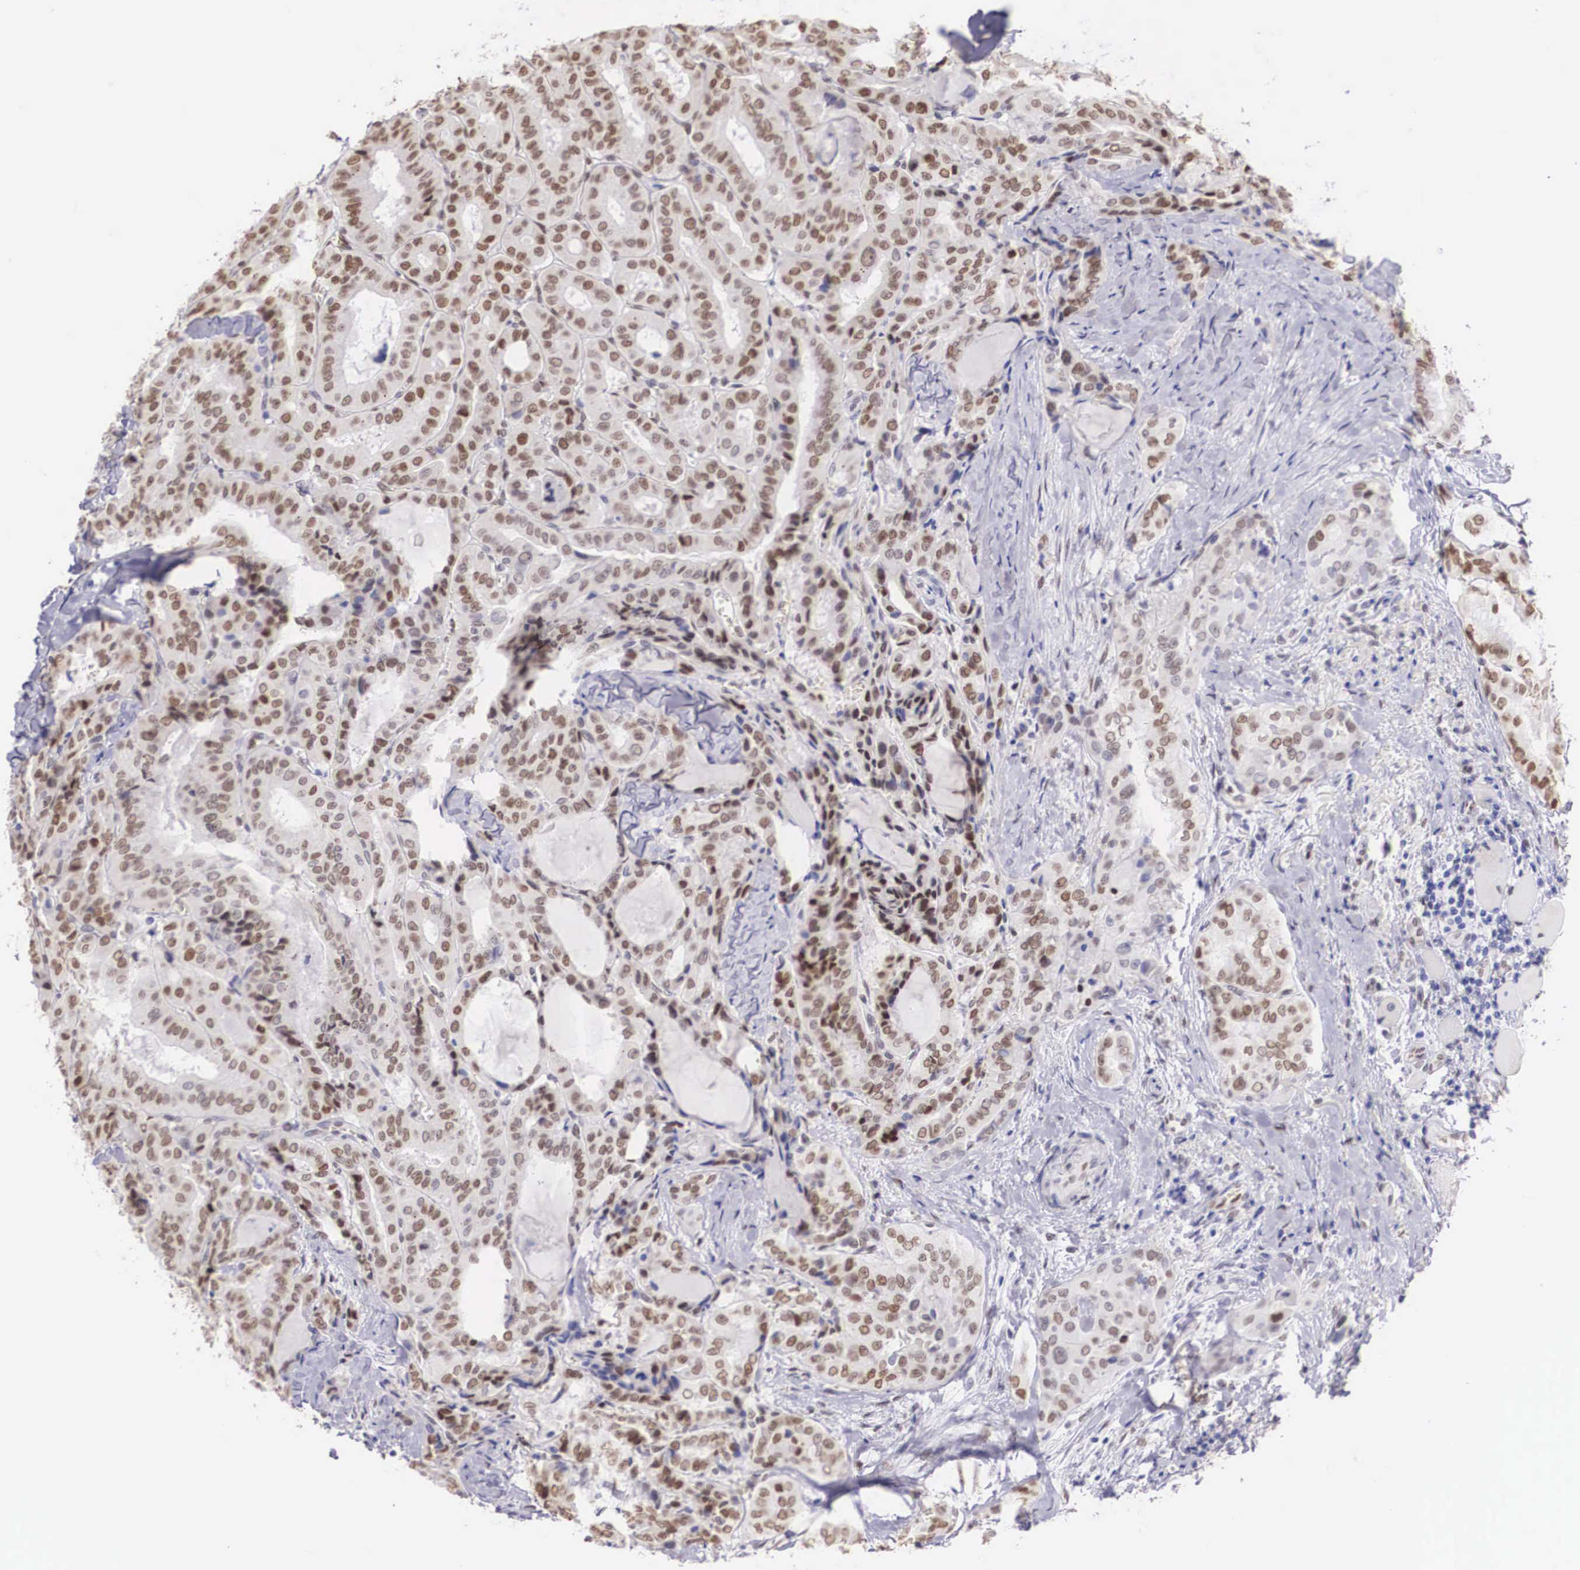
{"staining": {"intensity": "moderate", "quantity": ">75%", "location": "nuclear"}, "tissue": "thyroid cancer", "cell_type": "Tumor cells", "image_type": "cancer", "snomed": [{"axis": "morphology", "description": "Papillary adenocarcinoma, NOS"}, {"axis": "topography", "description": "Thyroid gland"}], "caption": "Immunohistochemical staining of papillary adenocarcinoma (thyroid) demonstrates medium levels of moderate nuclear expression in about >75% of tumor cells.", "gene": "HMGN5", "patient": {"sex": "female", "age": 71}}